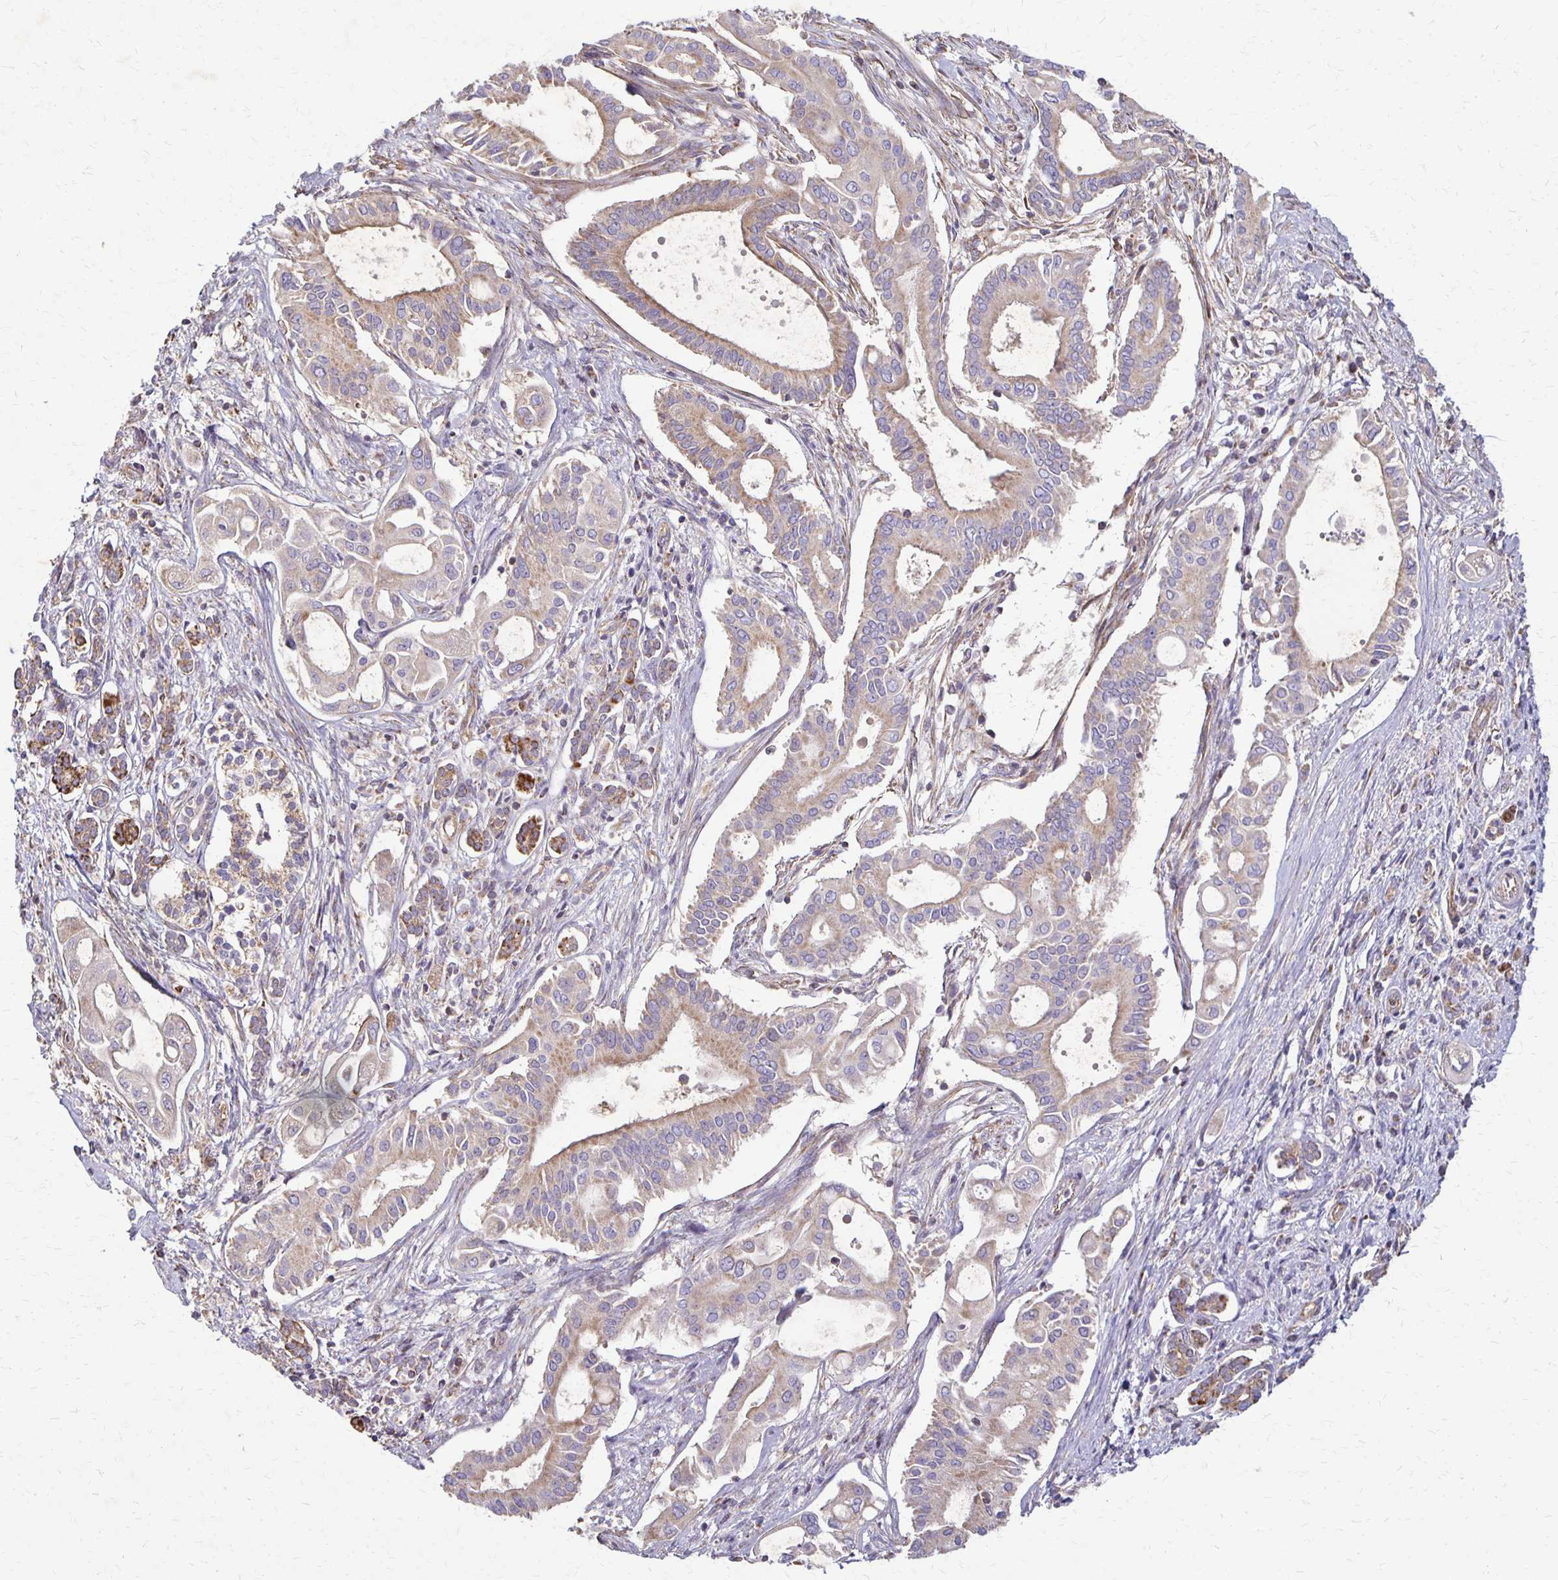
{"staining": {"intensity": "weak", "quantity": ">75%", "location": "cytoplasmic/membranous"}, "tissue": "pancreatic cancer", "cell_type": "Tumor cells", "image_type": "cancer", "snomed": [{"axis": "morphology", "description": "Adenocarcinoma, NOS"}, {"axis": "topography", "description": "Pancreas"}], "caption": "Pancreatic cancer (adenocarcinoma) stained for a protein (brown) exhibits weak cytoplasmic/membranous positive expression in about >75% of tumor cells.", "gene": "EIF4EBP2", "patient": {"sex": "female", "age": 68}}